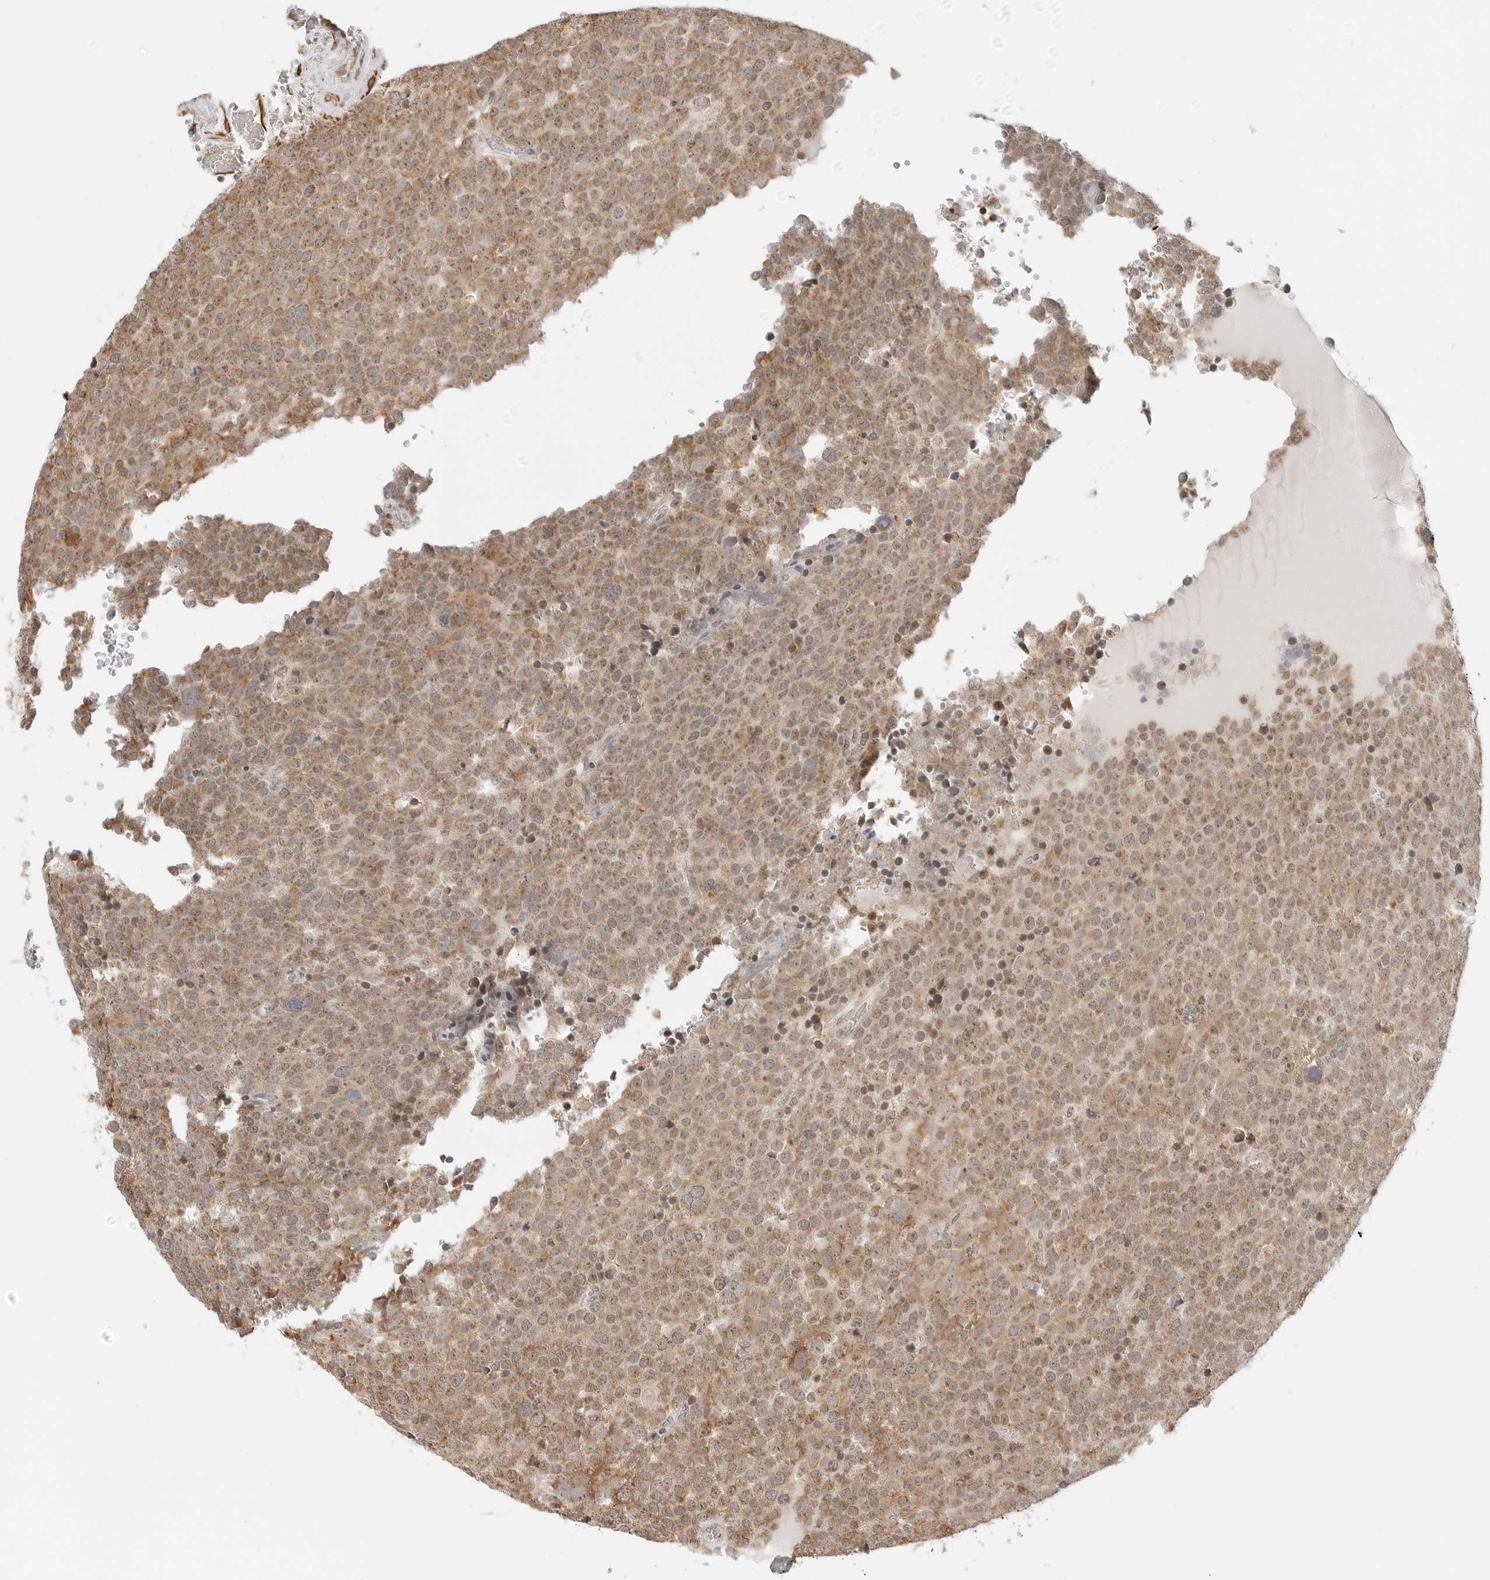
{"staining": {"intensity": "moderate", "quantity": ">75%", "location": "cytoplasmic/membranous,nuclear"}, "tissue": "testis cancer", "cell_type": "Tumor cells", "image_type": "cancer", "snomed": [{"axis": "morphology", "description": "Seminoma, NOS"}, {"axis": "topography", "description": "Testis"}], "caption": "The photomicrograph shows a brown stain indicating the presence of a protein in the cytoplasmic/membranous and nuclear of tumor cells in seminoma (testis). (Stains: DAB in brown, nuclei in blue, Microscopy: brightfield microscopy at high magnification).", "gene": "GORAB", "patient": {"sex": "male", "age": 71}}